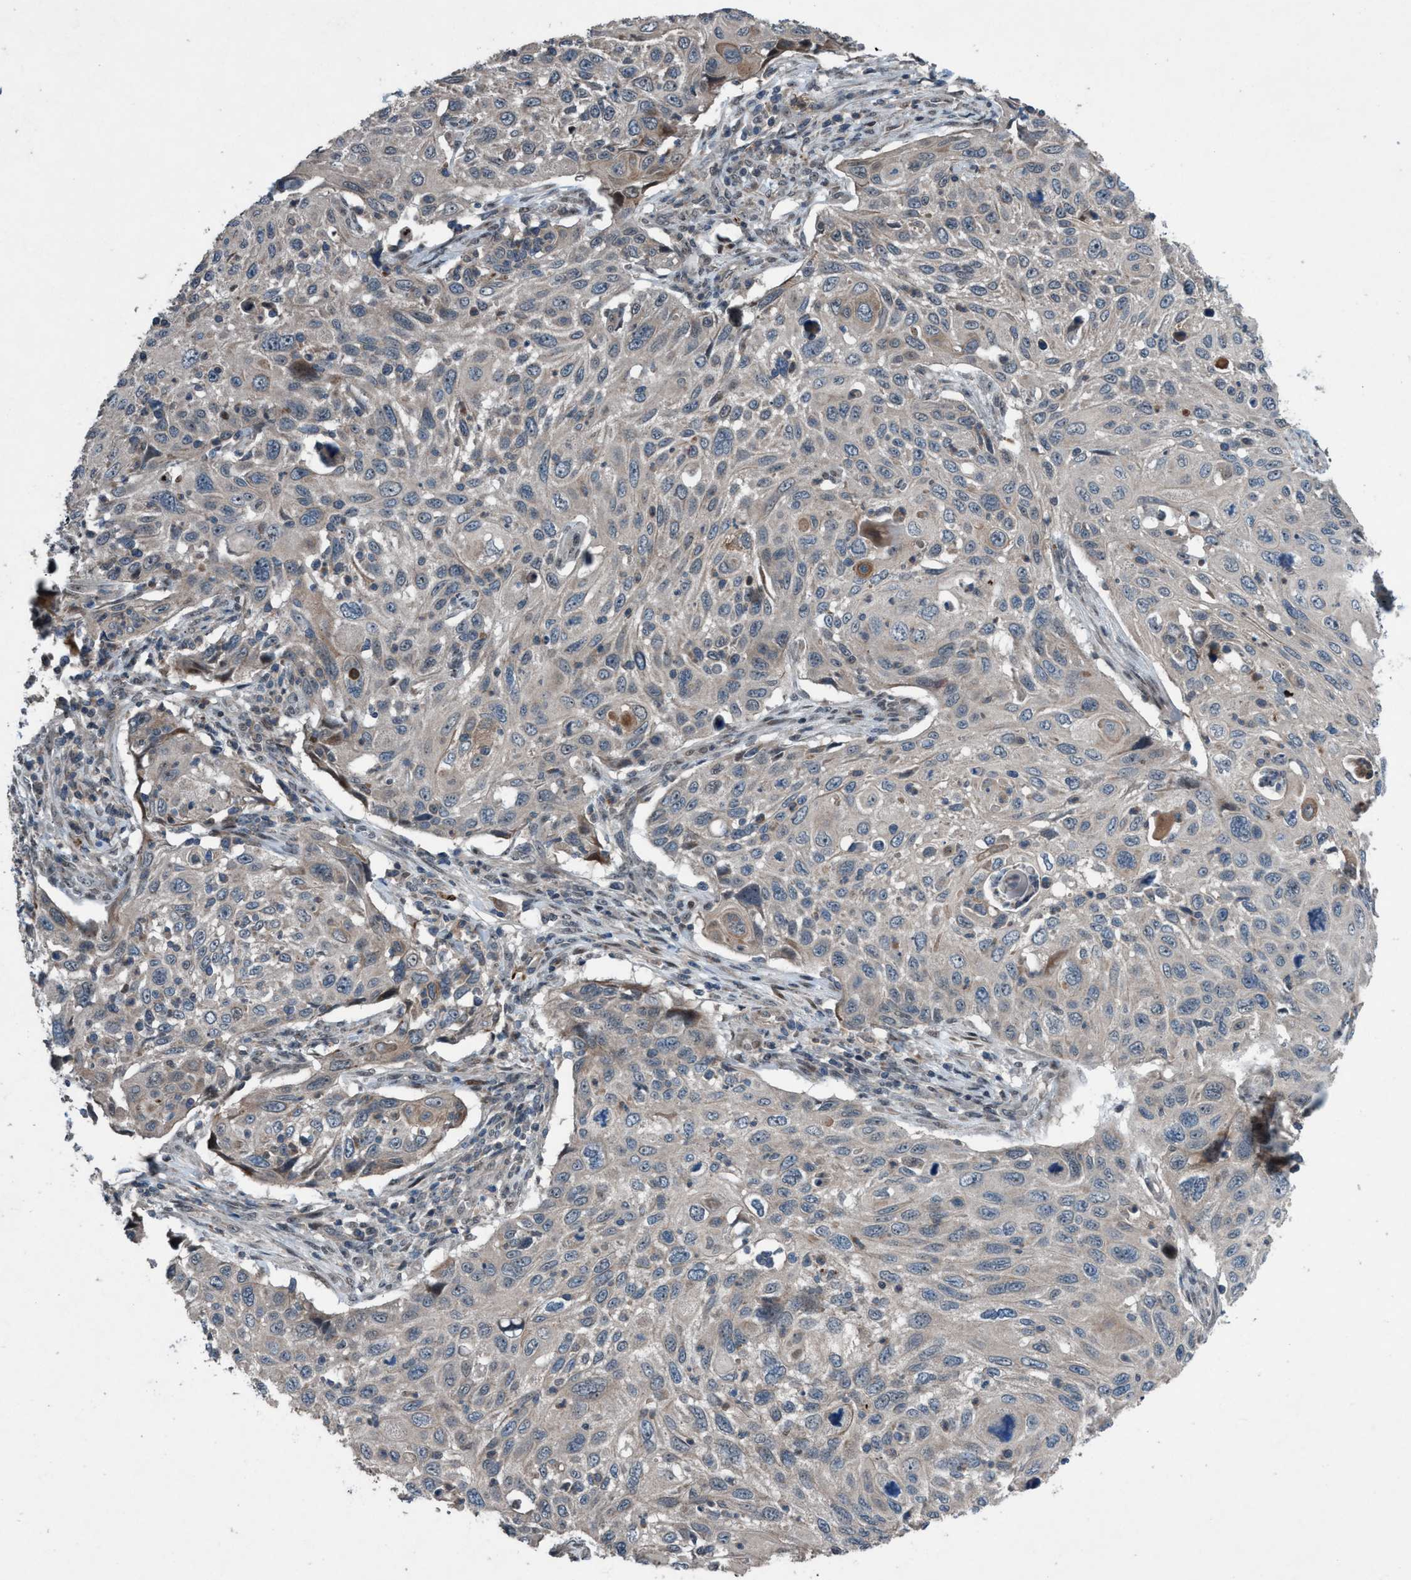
{"staining": {"intensity": "moderate", "quantity": "<25%", "location": "cytoplasmic/membranous"}, "tissue": "cervical cancer", "cell_type": "Tumor cells", "image_type": "cancer", "snomed": [{"axis": "morphology", "description": "Squamous cell carcinoma, NOS"}, {"axis": "topography", "description": "Cervix"}], "caption": "Approximately <25% of tumor cells in squamous cell carcinoma (cervical) exhibit moderate cytoplasmic/membranous protein staining as visualized by brown immunohistochemical staining.", "gene": "NISCH", "patient": {"sex": "female", "age": 70}}